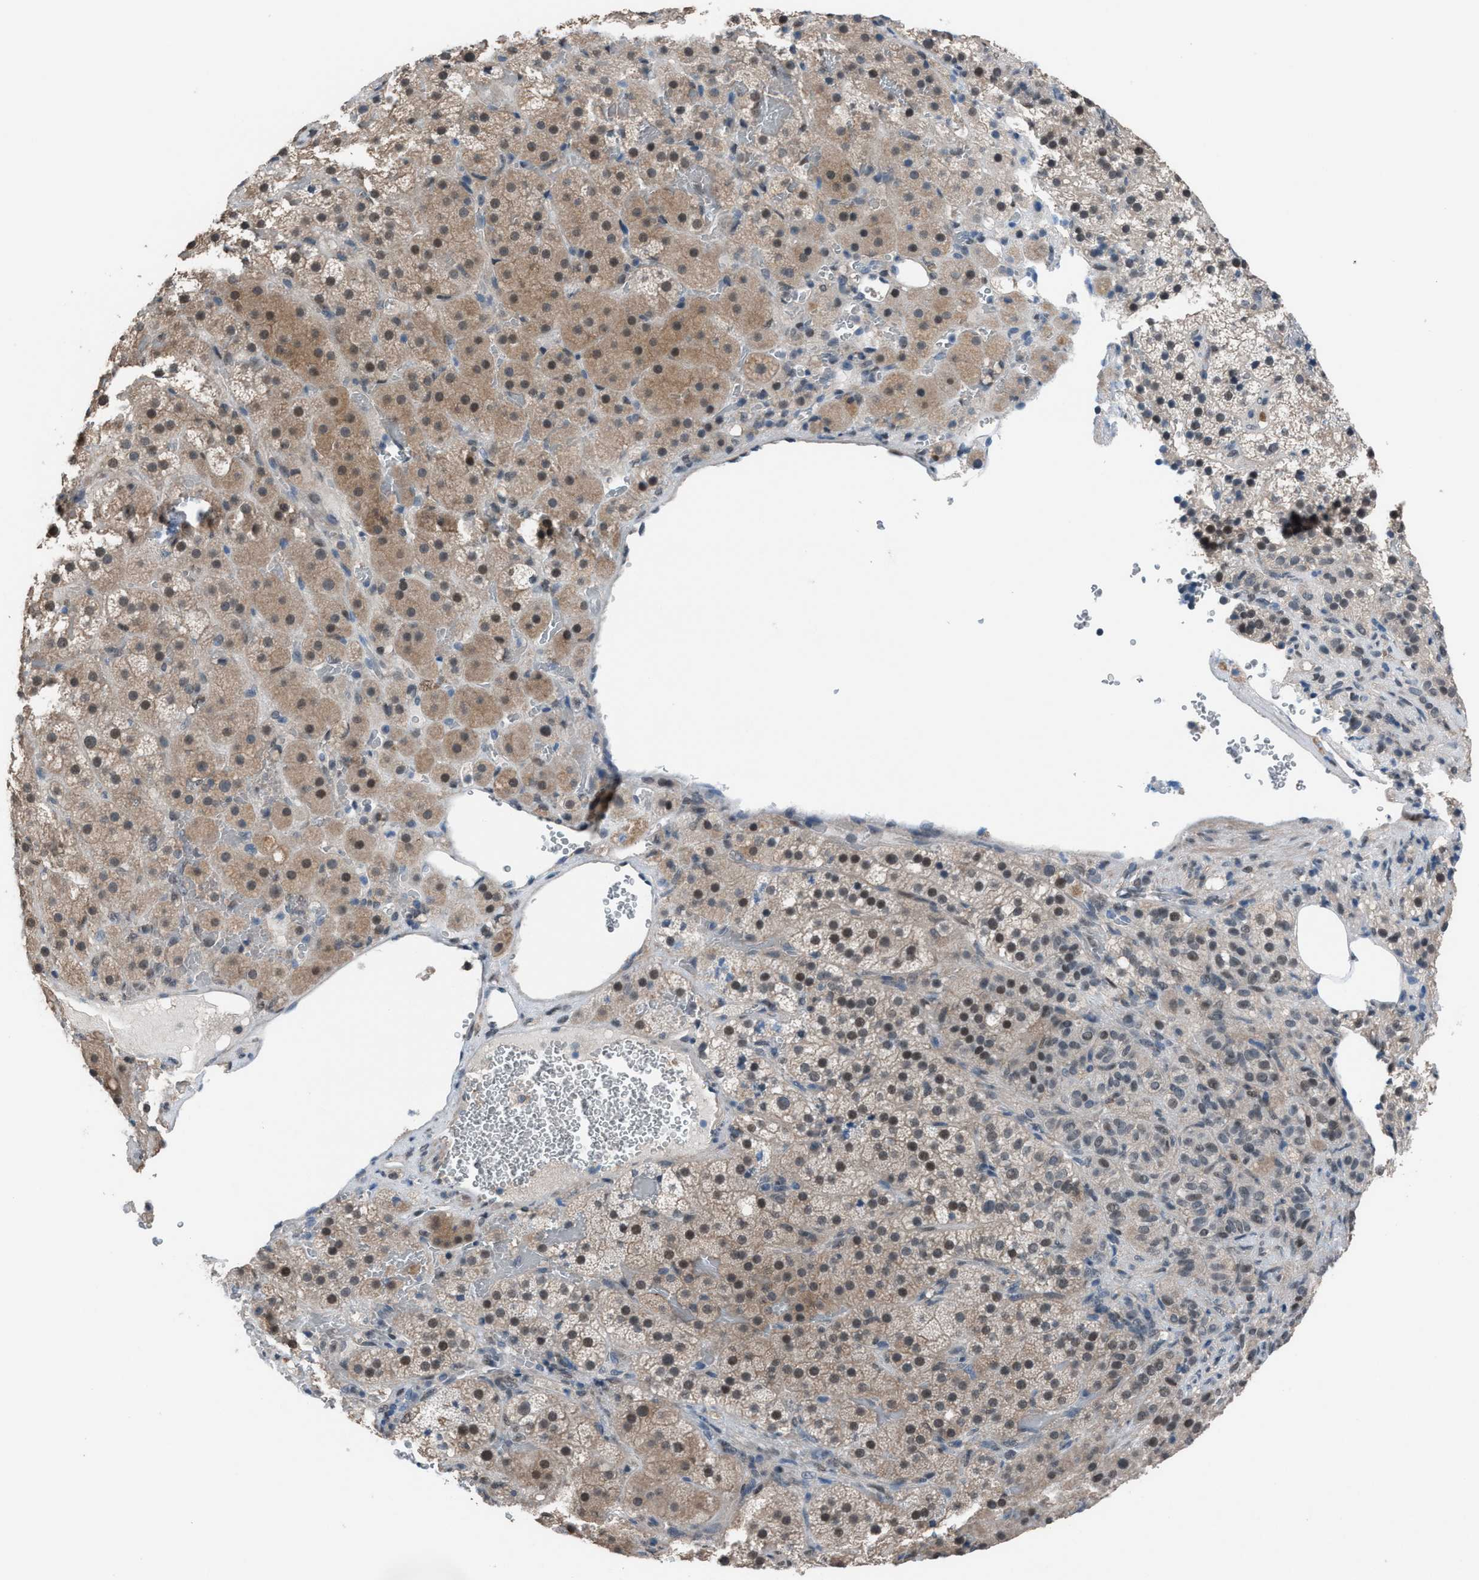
{"staining": {"intensity": "moderate", "quantity": ">75%", "location": "cytoplasmic/membranous,nuclear"}, "tissue": "adrenal gland", "cell_type": "Glandular cells", "image_type": "normal", "snomed": [{"axis": "morphology", "description": "Normal tissue, NOS"}, {"axis": "topography", "description": "Adrenal gland"}], "caption": "Immunohistochemical staining of benign adrenal gland shows medium levels of moderate cytoplasmic/membranous,nuclear expression in about >75% of glandular cells.", "gene": "ZNF276", "patient": {"sex": "female", "age": 59}}